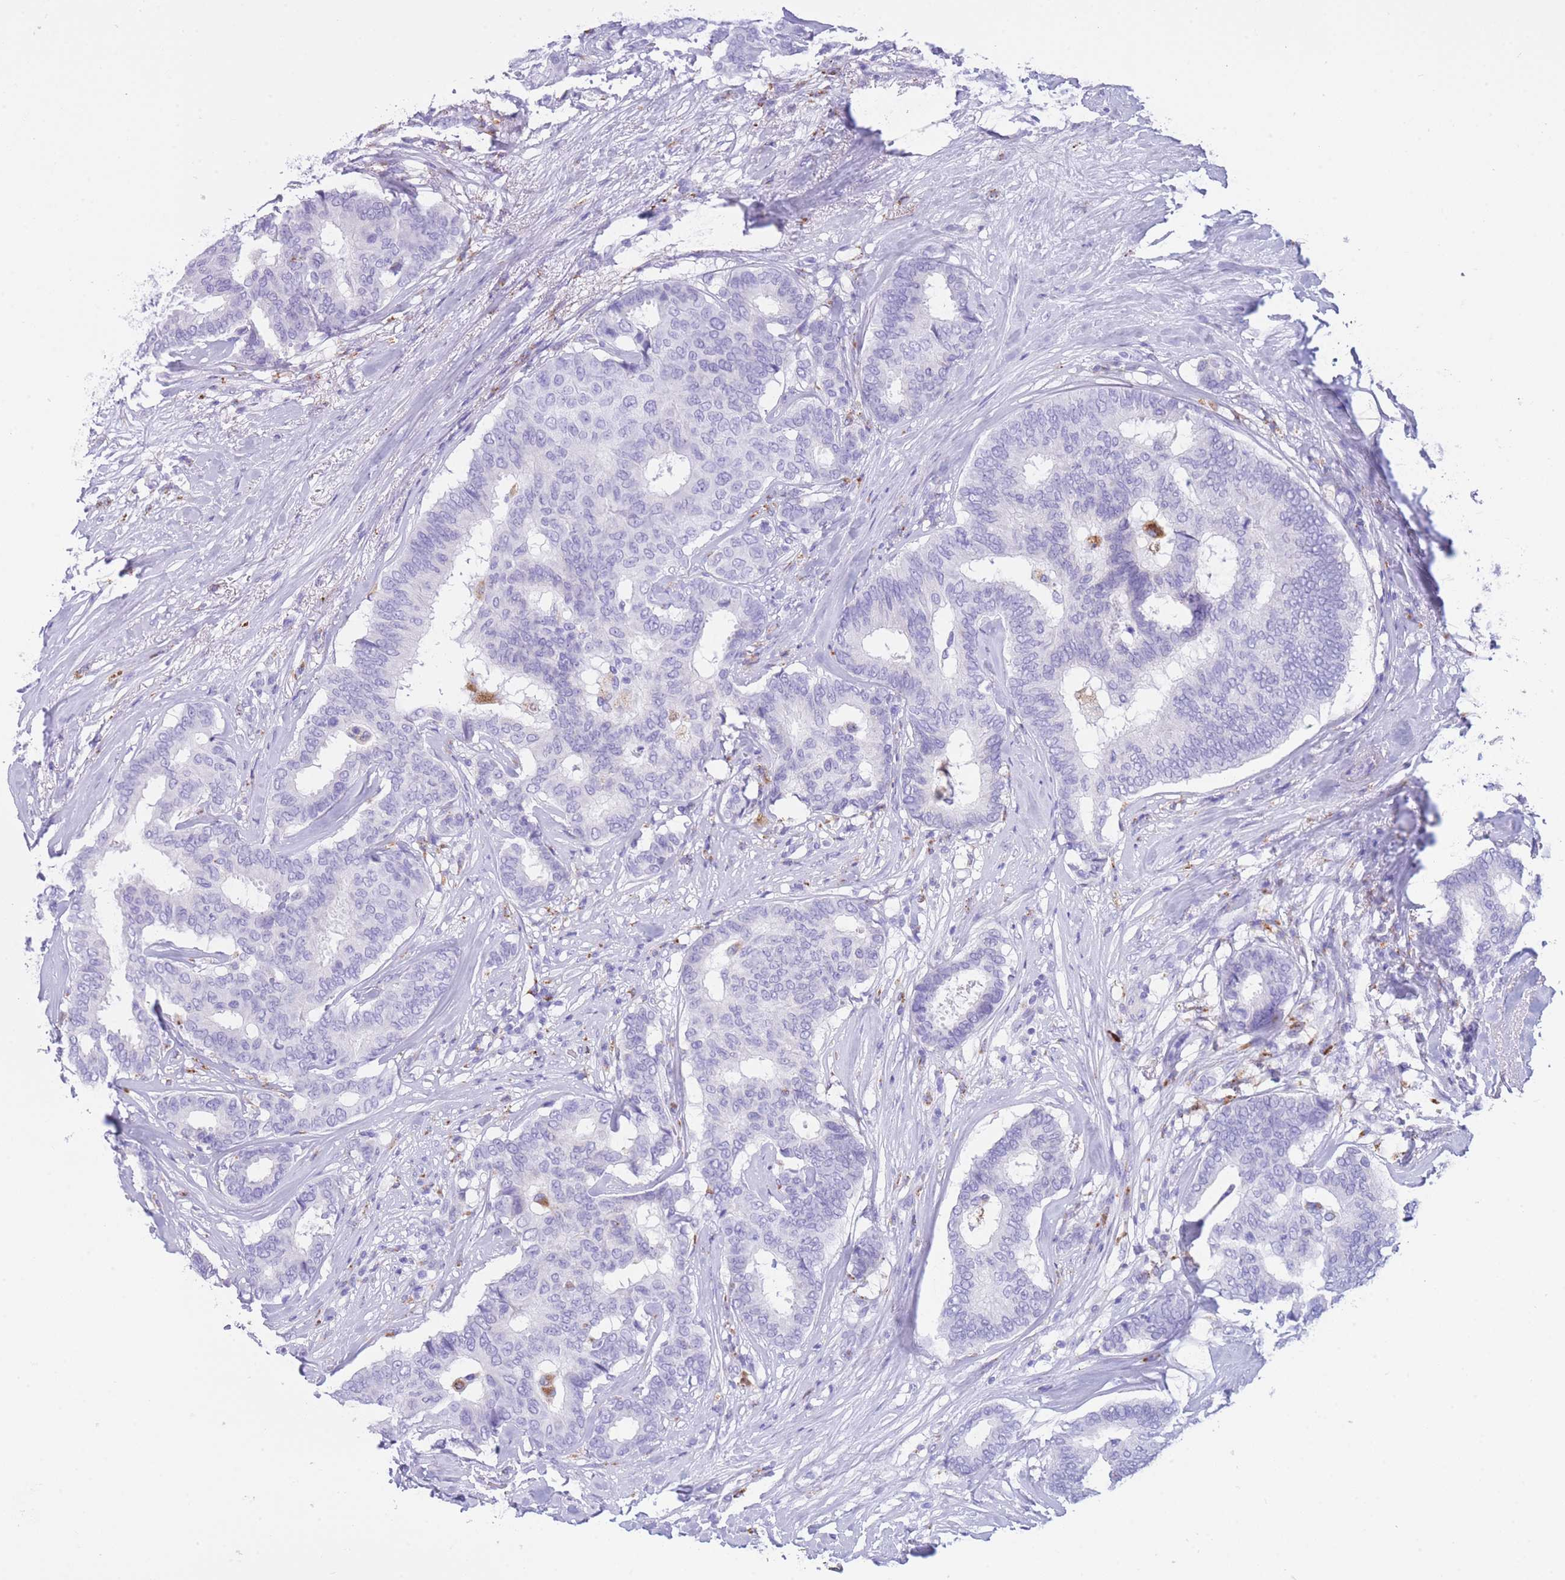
{"staining": {"intensity": "negative", "quantity": "none", "location": "none"}, "tissue": "breast cancer", "cell_type": "Tumor cells", "image_type": "cancer", "snomed": [{"axis": "morphology", "description": "Duct carcinoma"}, {"axis": "topography", "description": "Breast"}], "caption": "Immunohistochemistry of human breast cancer (infiltrating ductal carcinoma) exhibits no staining in tumor cells. (DAB immunohistochemistry (IHC), high magnification).", "gene": "PLBD1", "patient": {"sex": "female", "age": 75}}